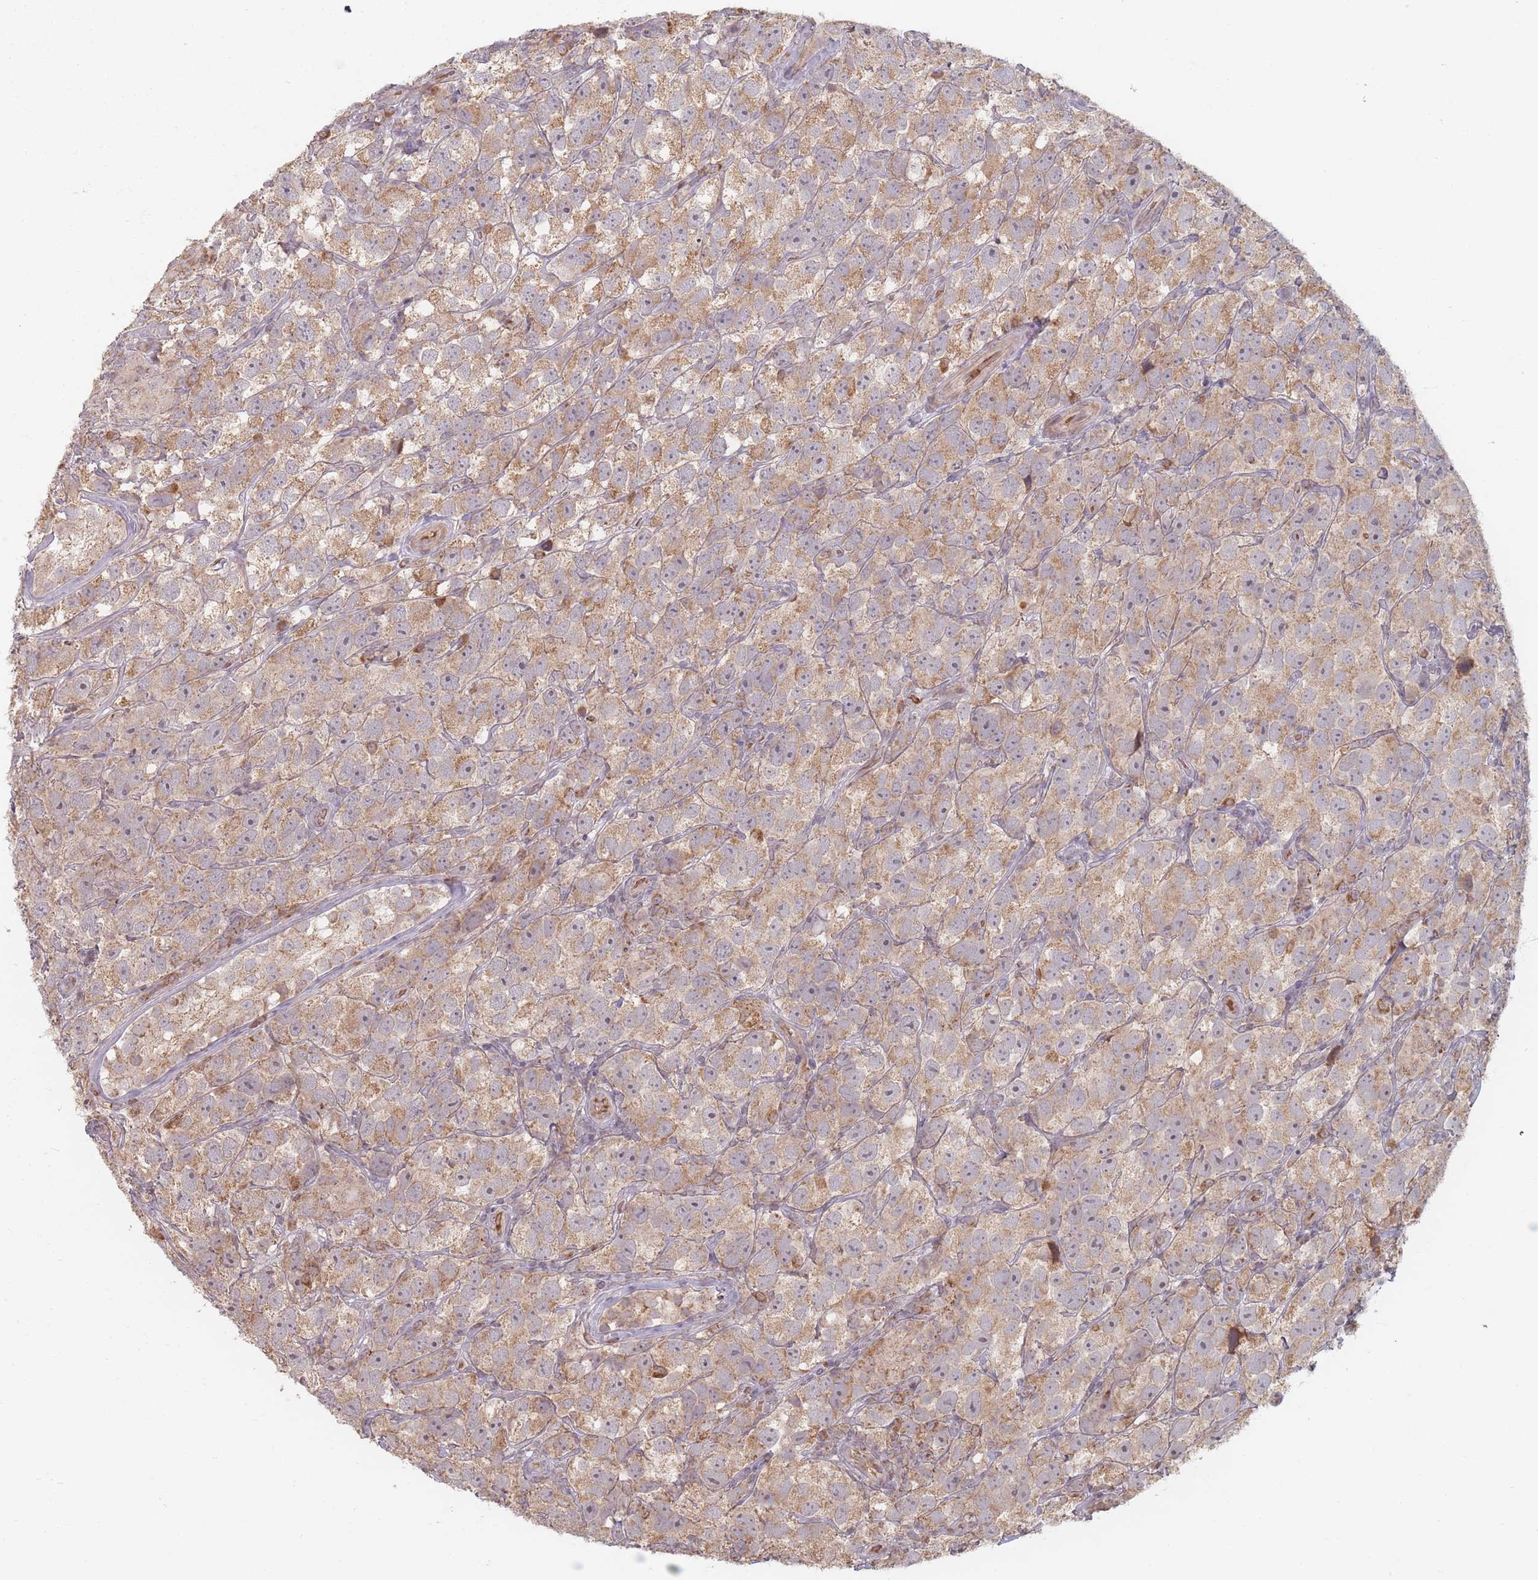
{"staining": {"intensity": "moderate", "quantity": ">75%", "location": "cytoplasmic/membranous"}, "tissue": "testis cancer", "cell_type": "Tumor cells", "image_type": "cancer", "snomed": [{"axis": "morphology", "description": "Seminoma, NOS"}, {"axis": "topography", "description": "Testis"}], "caption": "A medium amount of moderate cytoplasmic/membranous expression is appreciated in about >75% of tumor cells in testis cancer tissue. (DAB (3,3'-diaminobenzidine) IHC with brightfield microscopy, high magnification).", "gene": "OR2M4", "patient": {"sex": "male", "age": 26}}